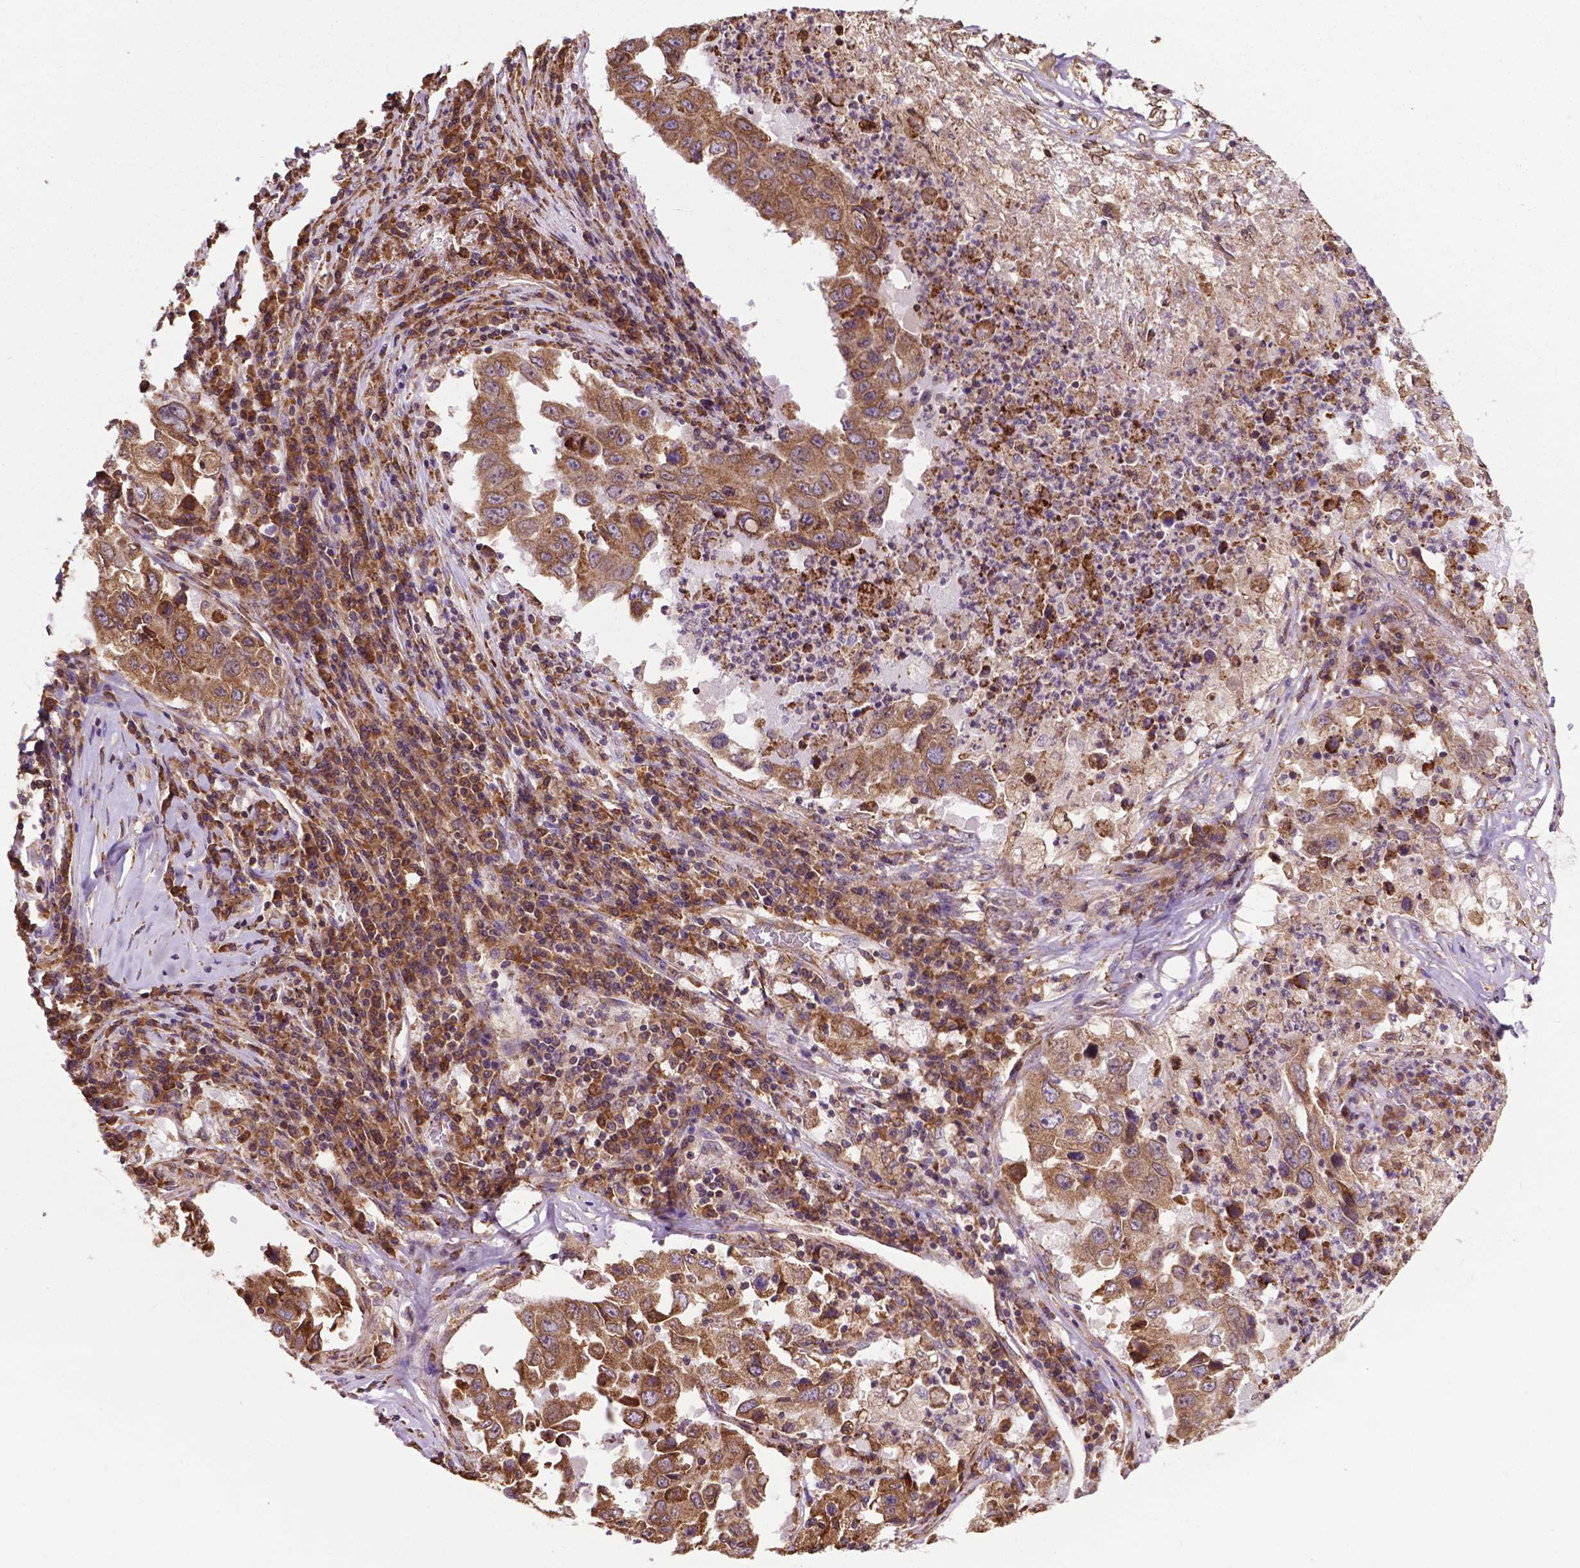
{"staining": {"intensity": "moderate", "quantity": "25%-75%", "location": "cytoplasmic/membranous"}, "tissue": "lung cancer", "cell_type": "Tumor cells", "image_type": "cancer", "snomed": [{"axis": "morphology", "description": "Adenocarcinoma, NOS"}, {"axis": "topography", "description": "Lung"}], "caption": "IHC (DAB (3,3'-diaminobenzidine)) staining of lung adenocarcinoma demonstrates moderate cytoplasmic/membranous protein expression in approximately 25%-75% of tumor cells.", "gene": "GANAB", "patient": {"sex": "male", "age": 73}}